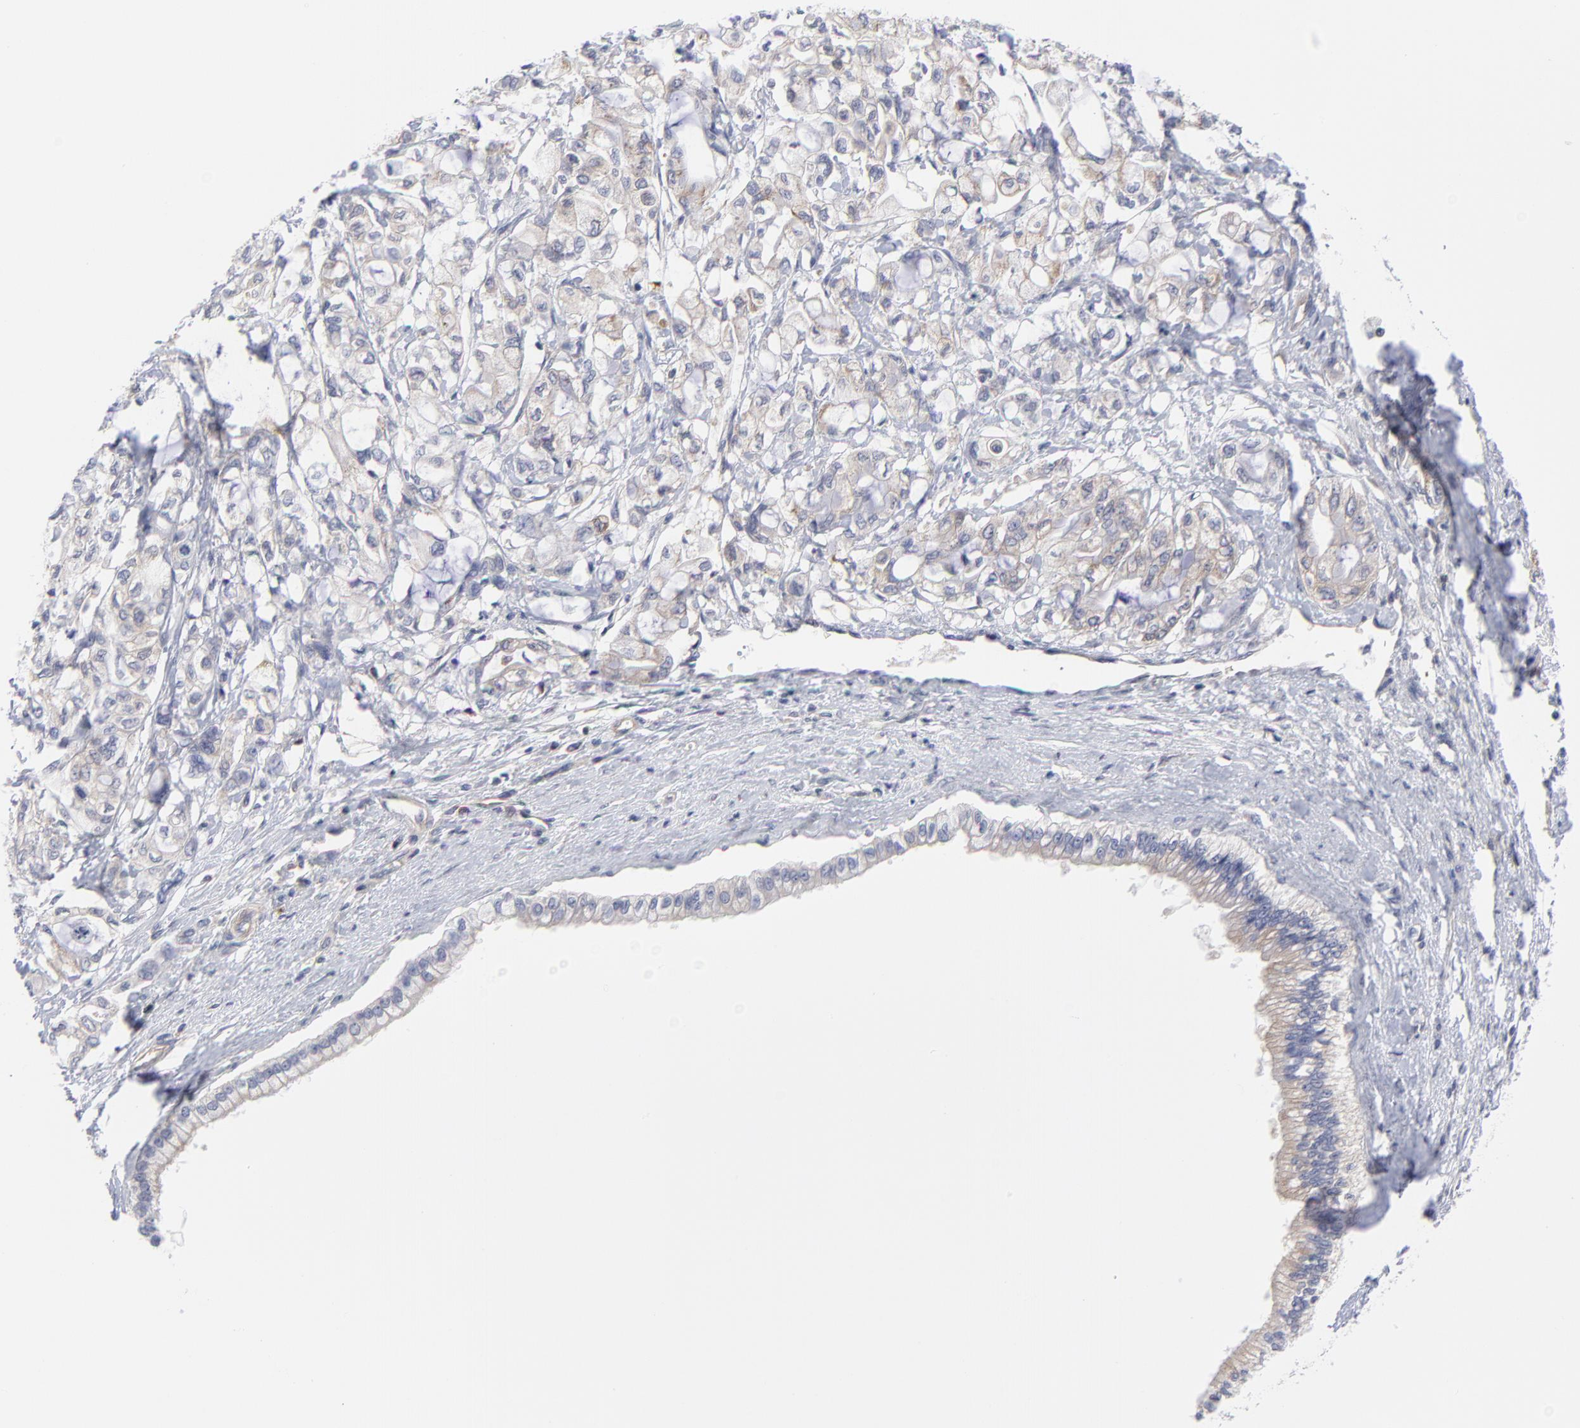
{"staining": {"intensity": "weak", "quantity": "<25%", "location": "cytoplasmic/membranous"}, "tissue": "pancreatic cancer", "cell_type": "Tumor cells", "image_type": "cancer", "snomed": [{"axis": "morphology", "description": "Adenocarcinoma, NOS"}, {"axis": "topography", "description": "Pancreas"}], "caption": "Immunohistochemistry micrograph of neoplastic tissue: human adenocarcinoma (pancreatic) stained with DAB (3,3'-diaminobenzidine) shows no significant protein expression in tumor cells.", "gene": "NFKBIA", "patient": {"sex": "male", "age": 79}}